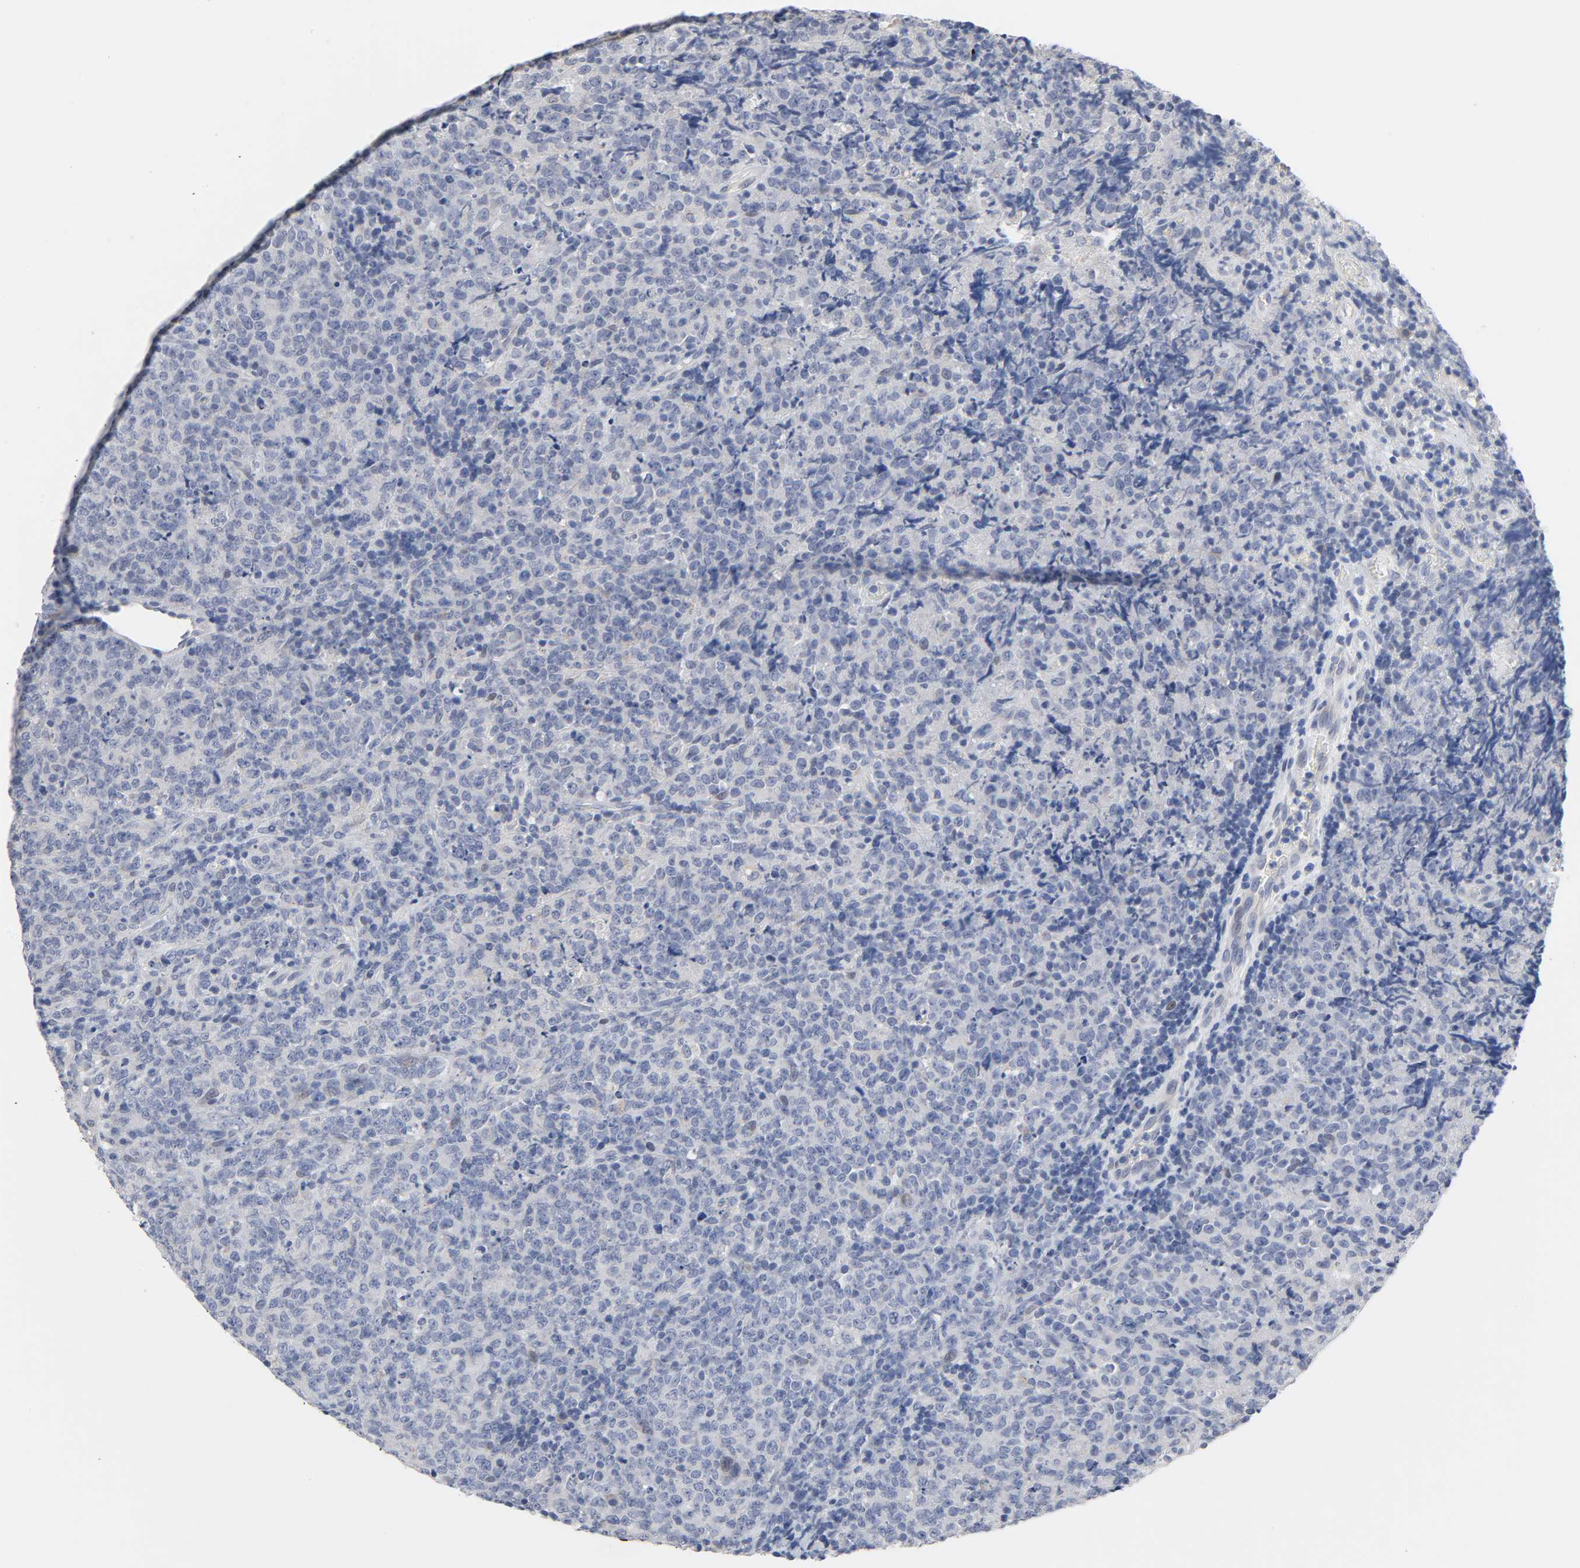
{"staining": {"intensity": "negative", "quantity": "none", "location": "none"}, "tissue": "lymphoma", "cell_type": "Tumor cells", "image_type": "cancer", "snomed": [{"axis": "morphology", "description": "Malignant lymphoma, non-Hodgkin's type, High grade"}, {"axis": "topography", "description": "Tonsil"}], "caption": "Immunohistochemistry (IHC) micrograph of neoplastic tissue: human malignant lymphoma, non-Hodgkin's type (high-grade) stained with DAB (3,3'-diaminobenzidine) exhibits no significant protein expression in tumor cells.", "gene": "SALL2", "patient": {"sex": "female", "age": 36}}